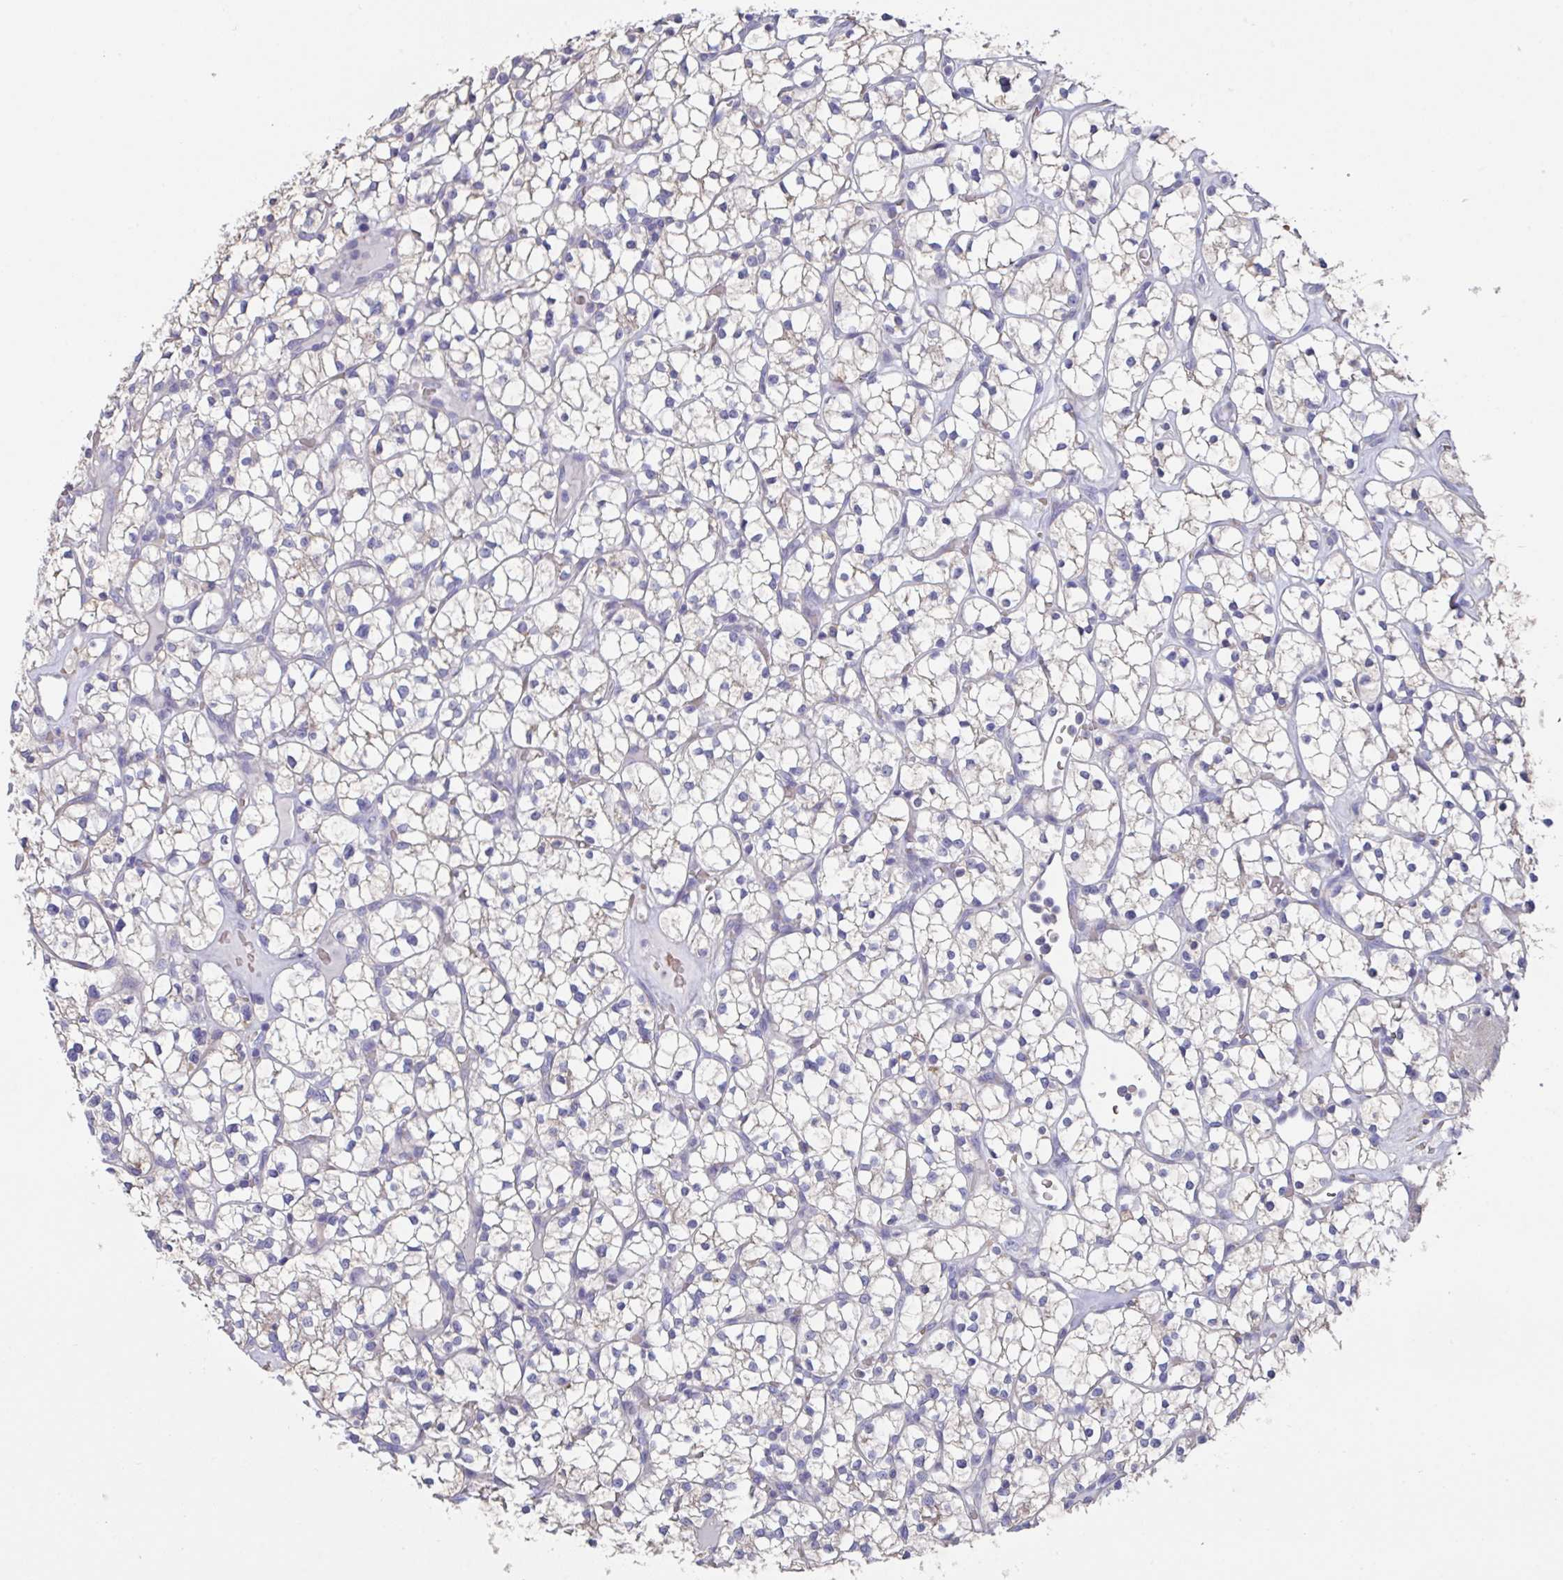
{"staining": {"intensity": "weak", "quantity": "<25%", "location": "cytoplasmic/membranous"}, "tissue": "renal cancer", "cell_type": "Tumor cells", "image_type": "cancer", "snomed": [{"axis": "morphology", "description": "Adenocarcinoma, NOS"}, {"axis": "topography", "description": "Kidney"}], "caption": "Immunohistochemistry of renal adenocarcinoma demonstrates no expression in tumor cells.", "gene": "TFAP2C", "patient": {"sex": "female", "age": 64}}